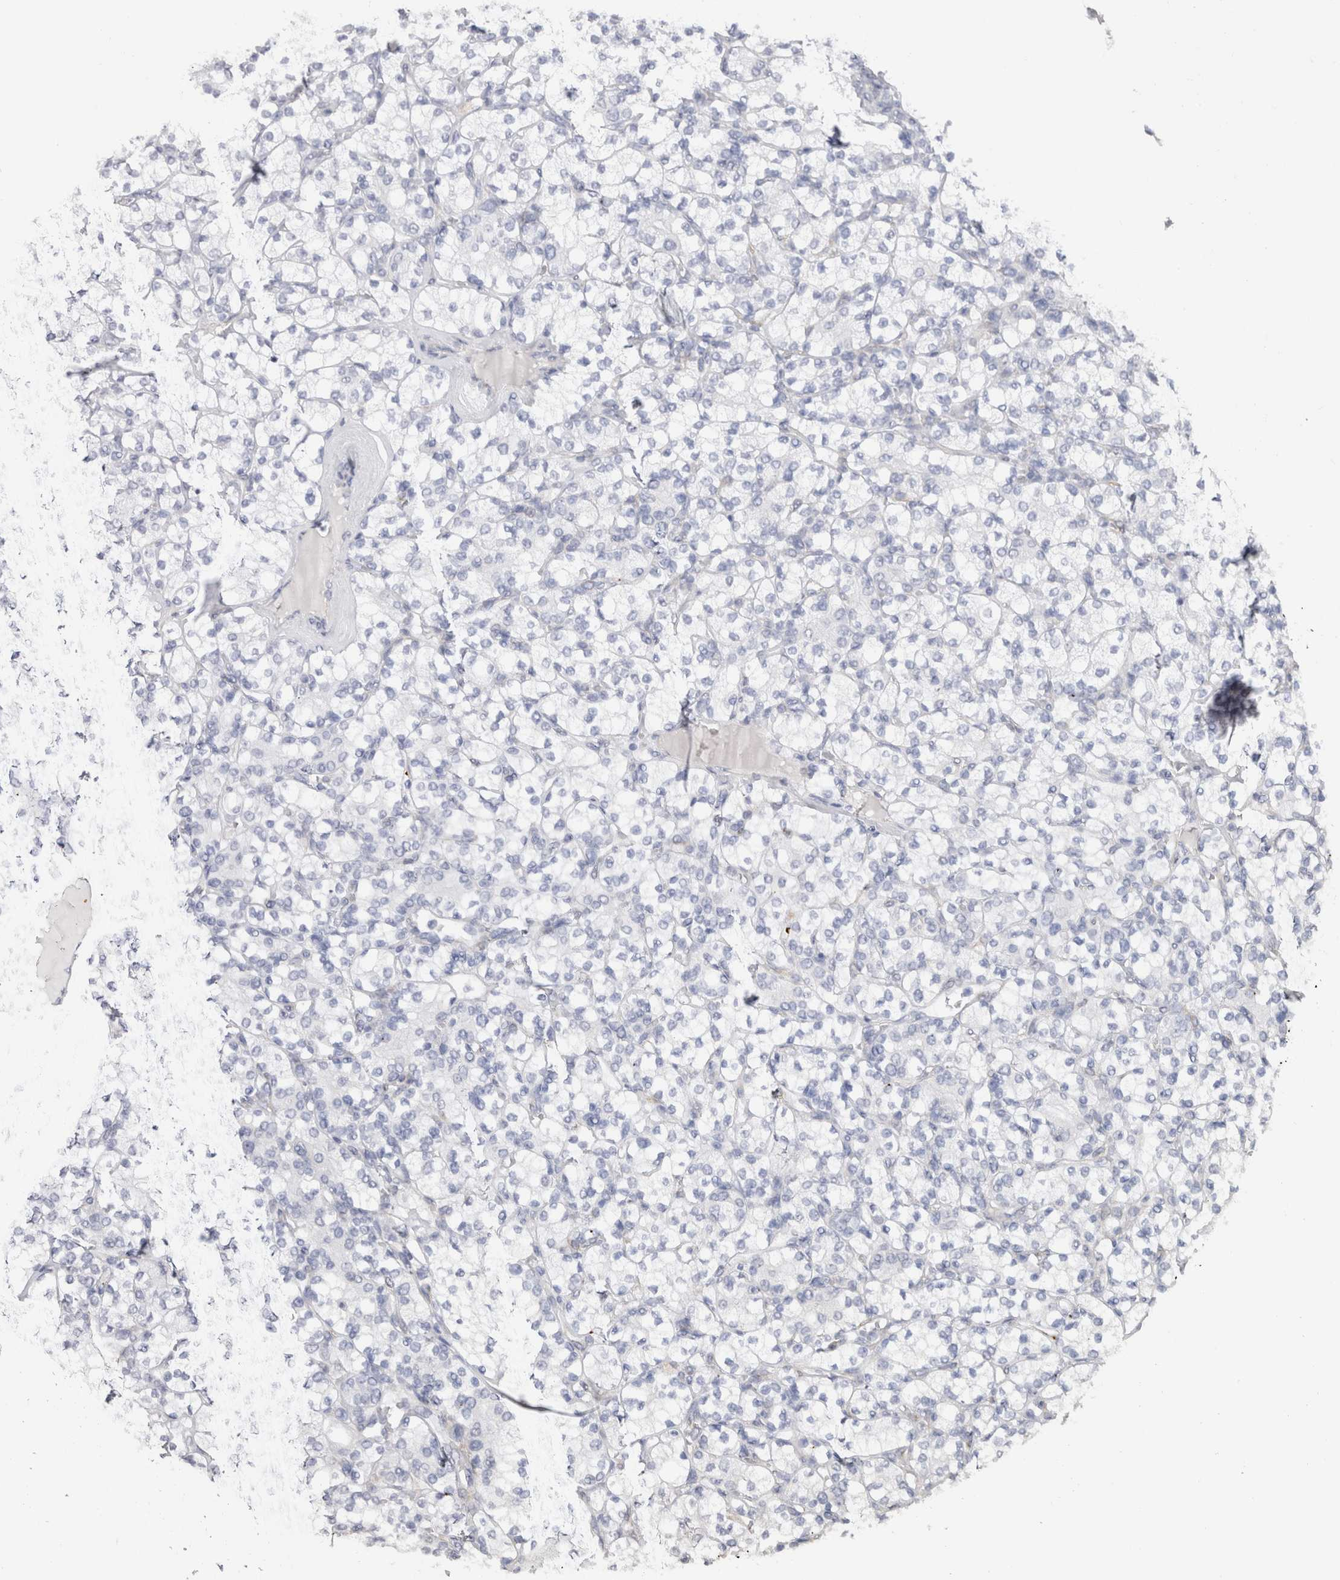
{"staining": {"intensity": "negative", "quantity": "none", "location": "none"}, "tissue": "renal cancer", "cell_type": "Tumor cells", "image_type": "cancer", "snomed": [{"axis": "morphology", "description": "Adenocarcinoma, NOS"}, {"axis": "topography", "description": "Kidney"}], "caption": "IHC histopathology image of human renal cancer stained for a protein (brown), which reveals no staining in tumor cells.", "gene": "C9orf50", "patient": {"sex": "male", "age": 77}}